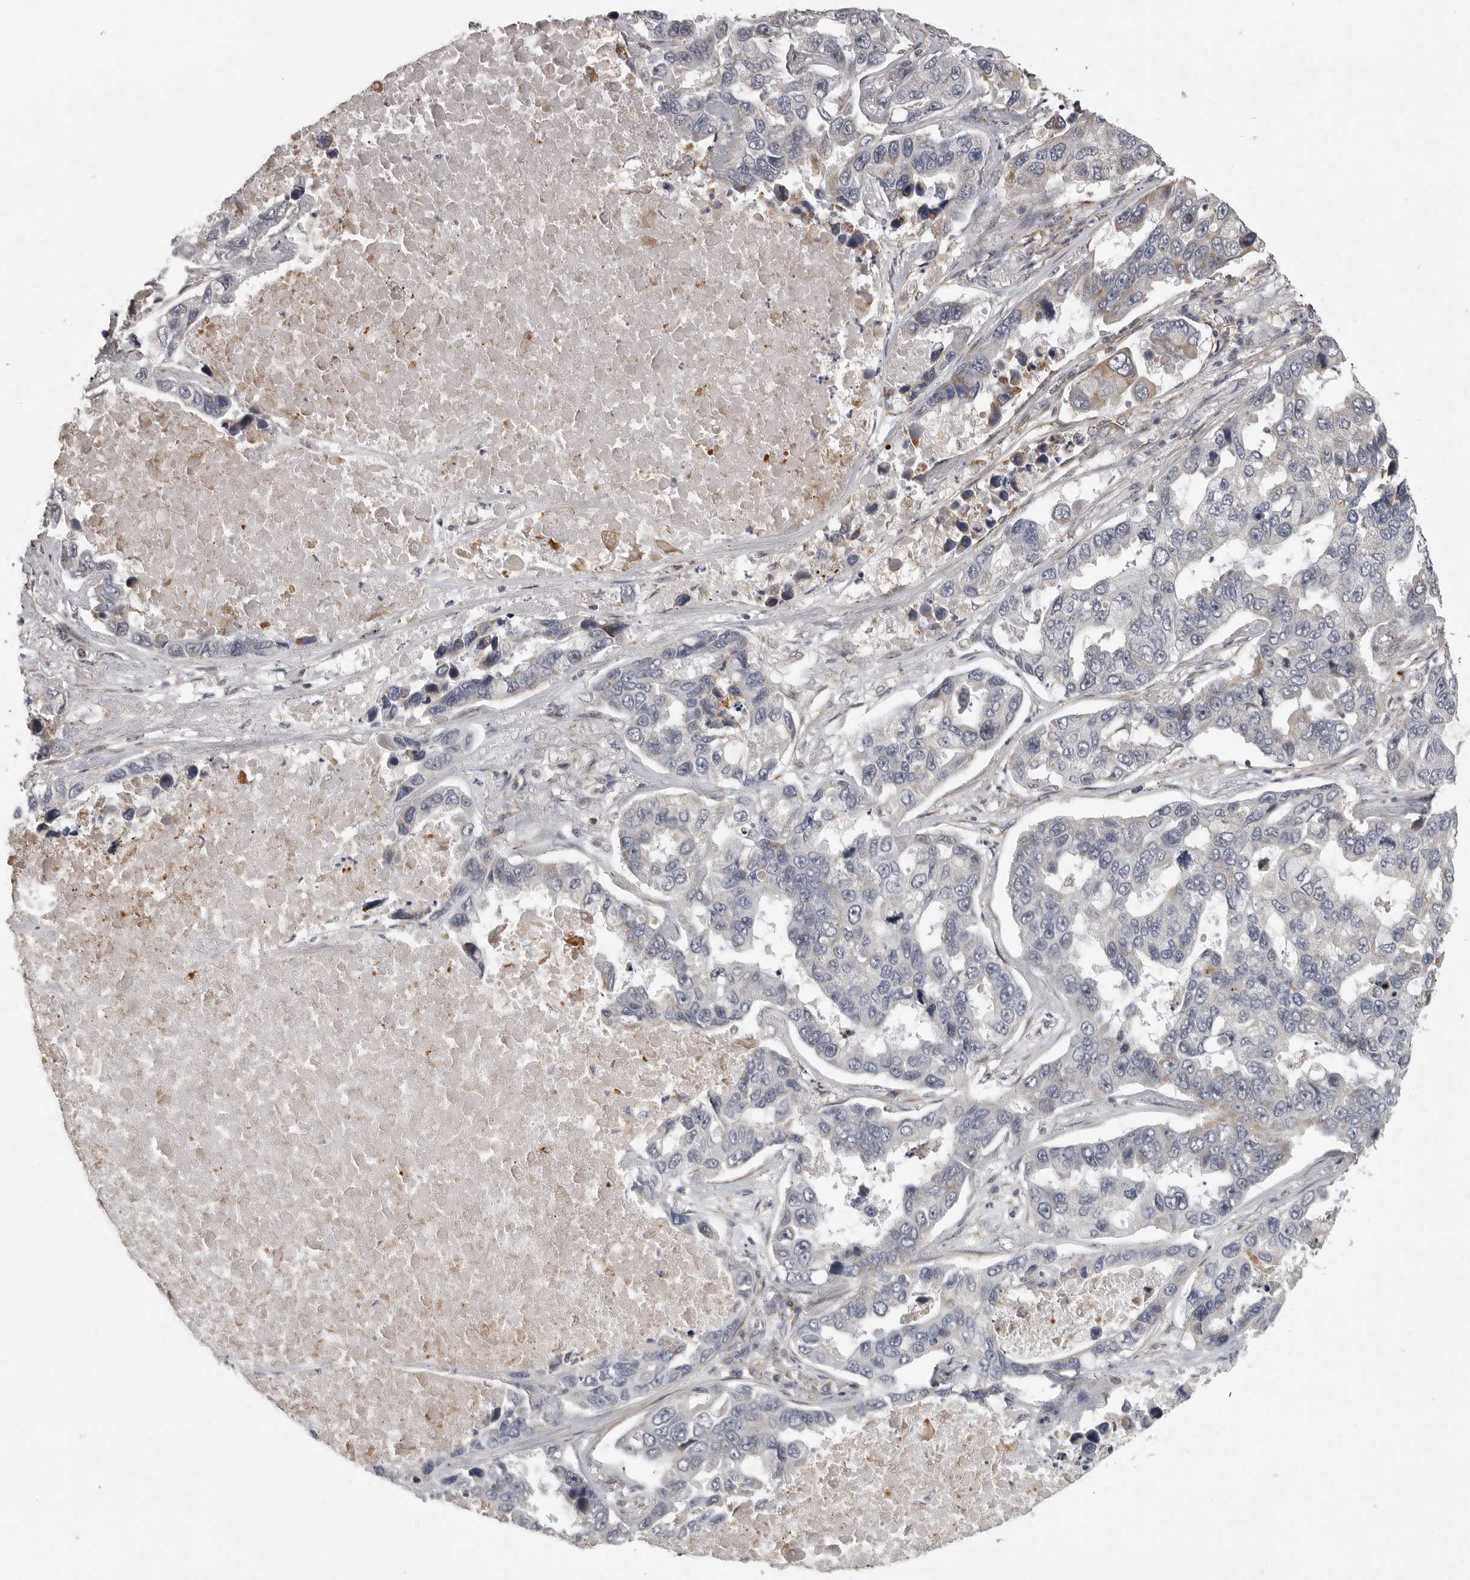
{"staining": {"intensity": "moderate", "quantity": "<25%", "location": "cytoplasmic/membranous"}, "tissue": "lung cancer", "cell_type": "Tumor cells", "image_type": "cancer", "snomed": [{"axis": "morphology", "description": "Adenocarcinoma, NOS"}, {"axis": "topography", "description": "Lung"}], "caption": "An immunohistochemistry (IHC) photomicrograph of tumor tissue is shown. Protein staining in brown shows moderate cytoplasmic/membranous positivity in lung cancer within tumor cells.", "gene": "POLE2", "patient": {"sex": "male", "age": 64}}